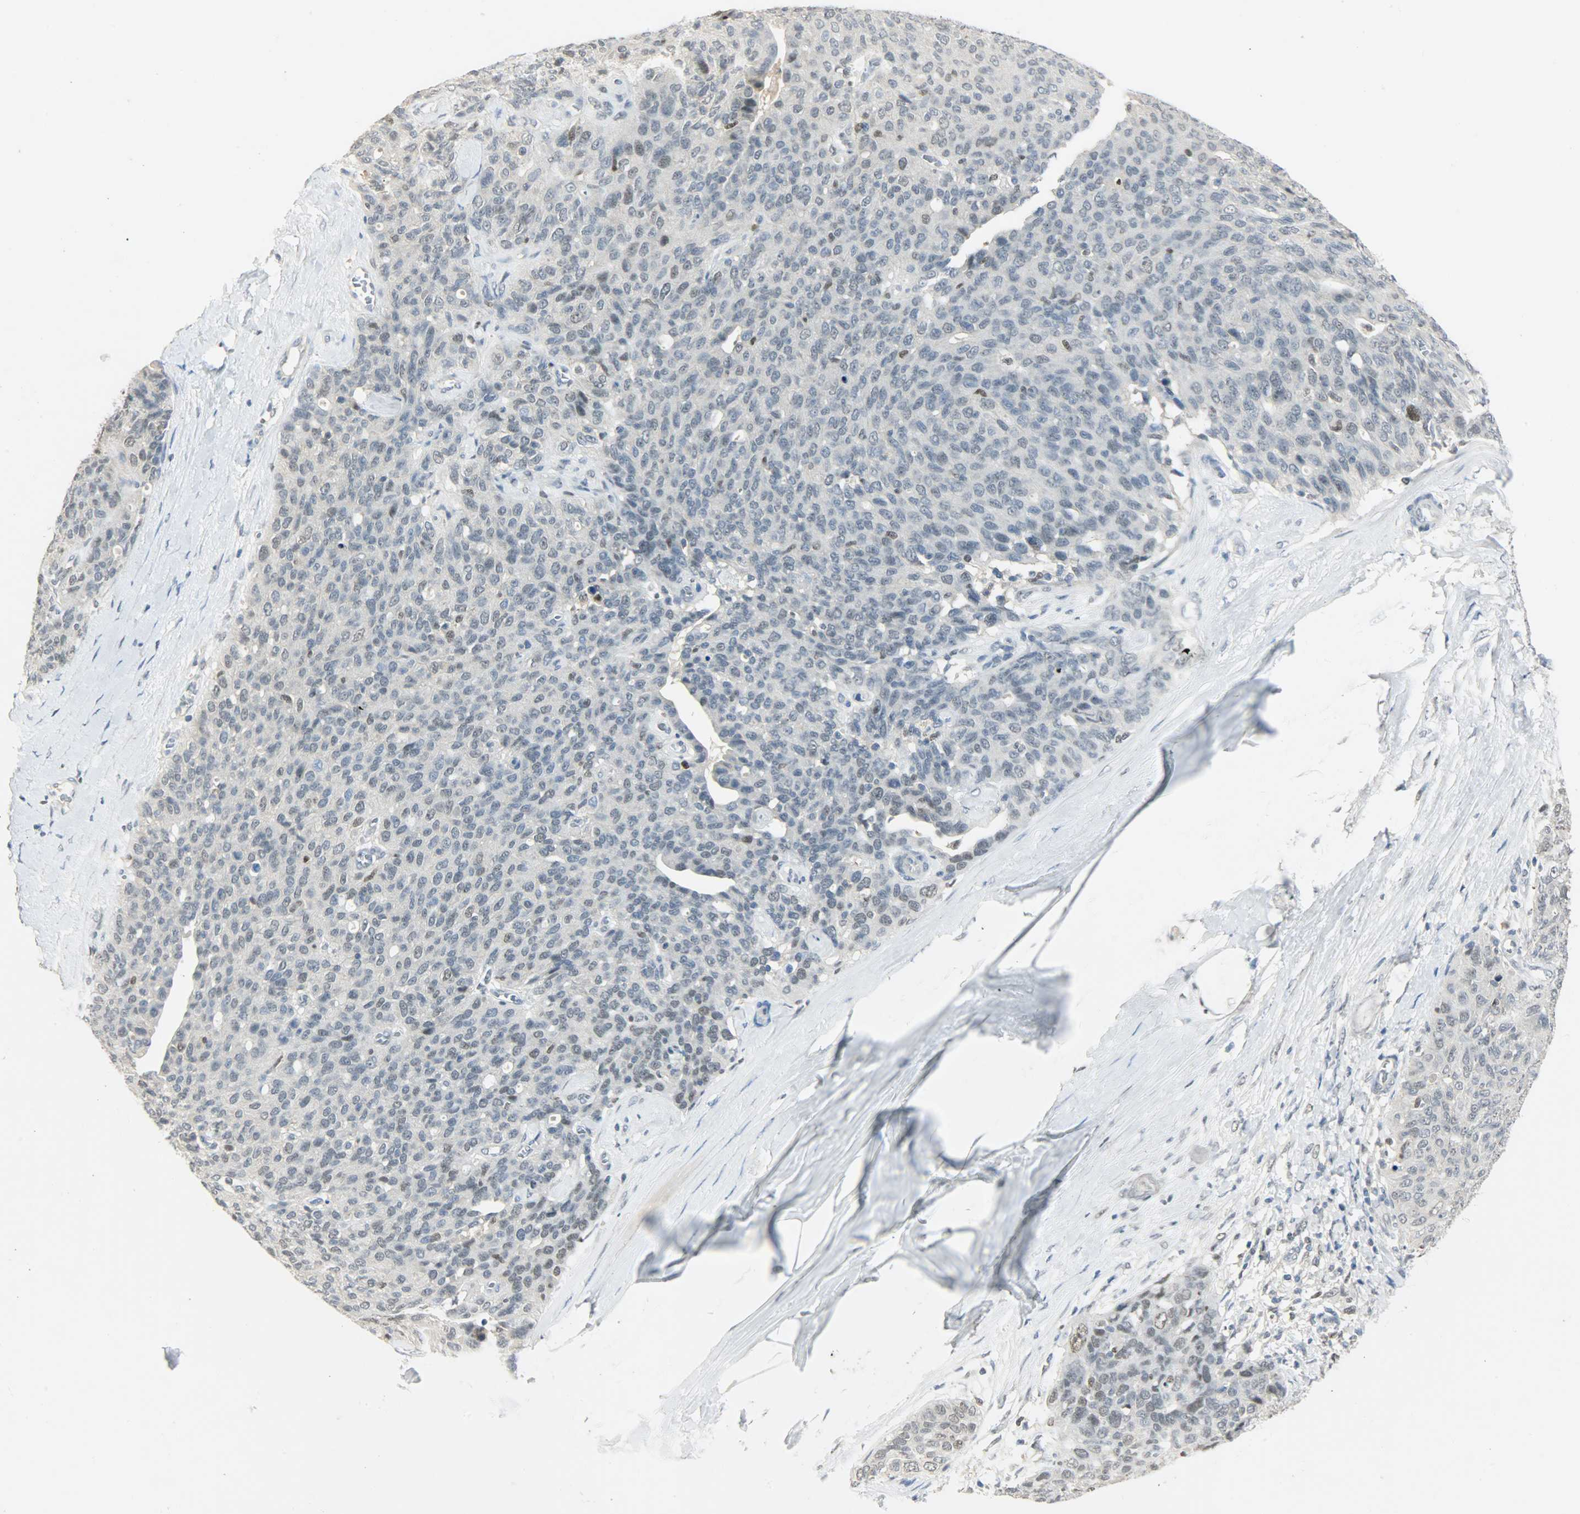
{"staining": {"intensity": "negative", "quantity": "none", "location": "none"}, "tissue": "ovarian cancer", "cell_type": "Tumor cells", "image_type": "cancer", "snomed": [{"axis": "morphology", "description": "Carcinoma, endometroid"}, {"axis": "topography", "description": "Ovary"}], "caption": "Tumor cells are negative for protein expression in human ovarian cancer.", "gene": "PPARG", "patient": {"sex": "female", "age": 60}}